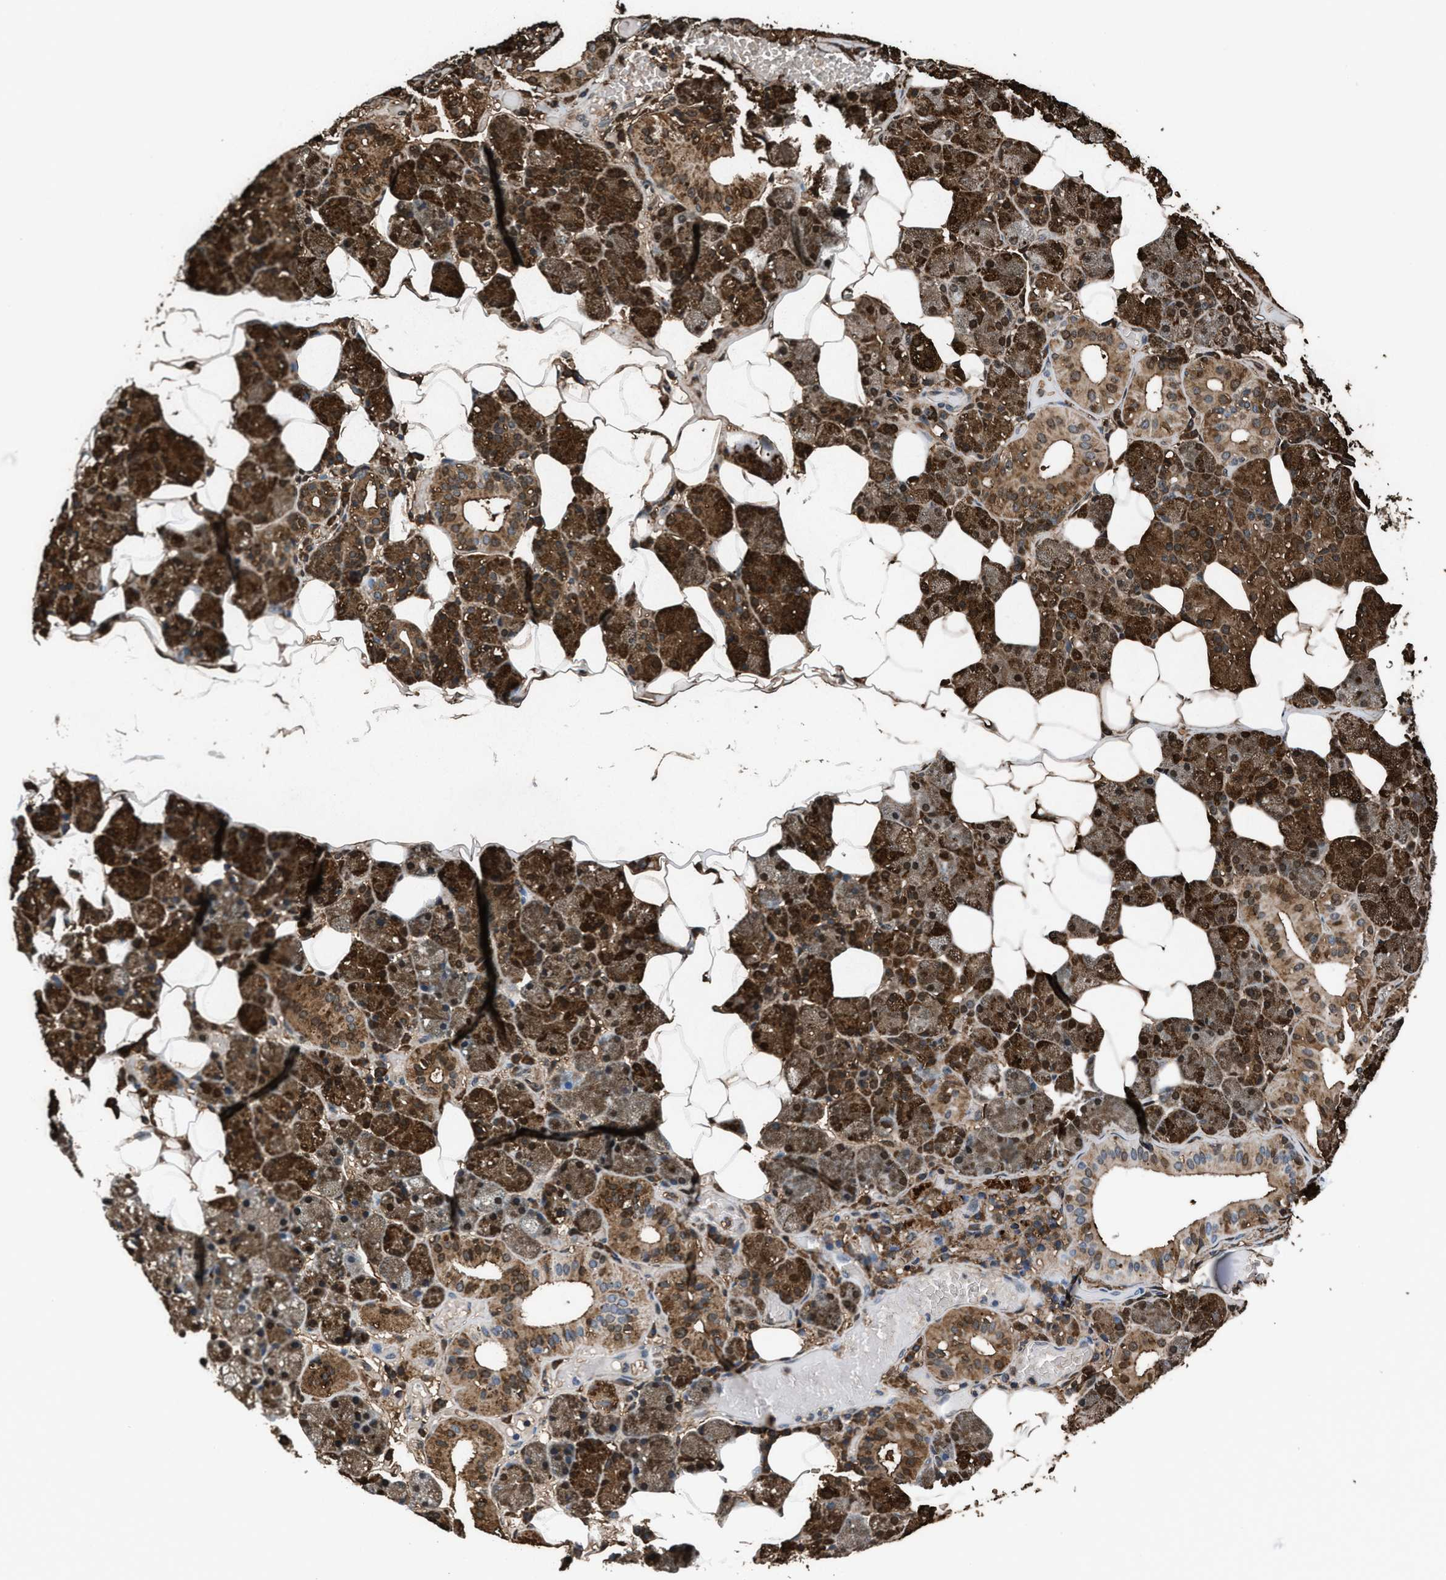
{"staining": {"intensity": "strong", "quantity": ">75%", "location": "cytoplasmic/membranous"}, "tissue": "salivary gland", "cell_type": "Glandular cells", "image_type": "normal", "snomed": [{"axis": "morphology", "description": "Normal tissue, NOS"}, {"axis": "topography", "description": "Salivary gland"}], "caption": "Immunohistochemical staining of normal salivary gland shows strong cytoplasmic/membranous protein positivity in approximately >75% of glandular cells.", "gene": "PRPSAP2", "patient": {"sex": "female", "age": 33}}